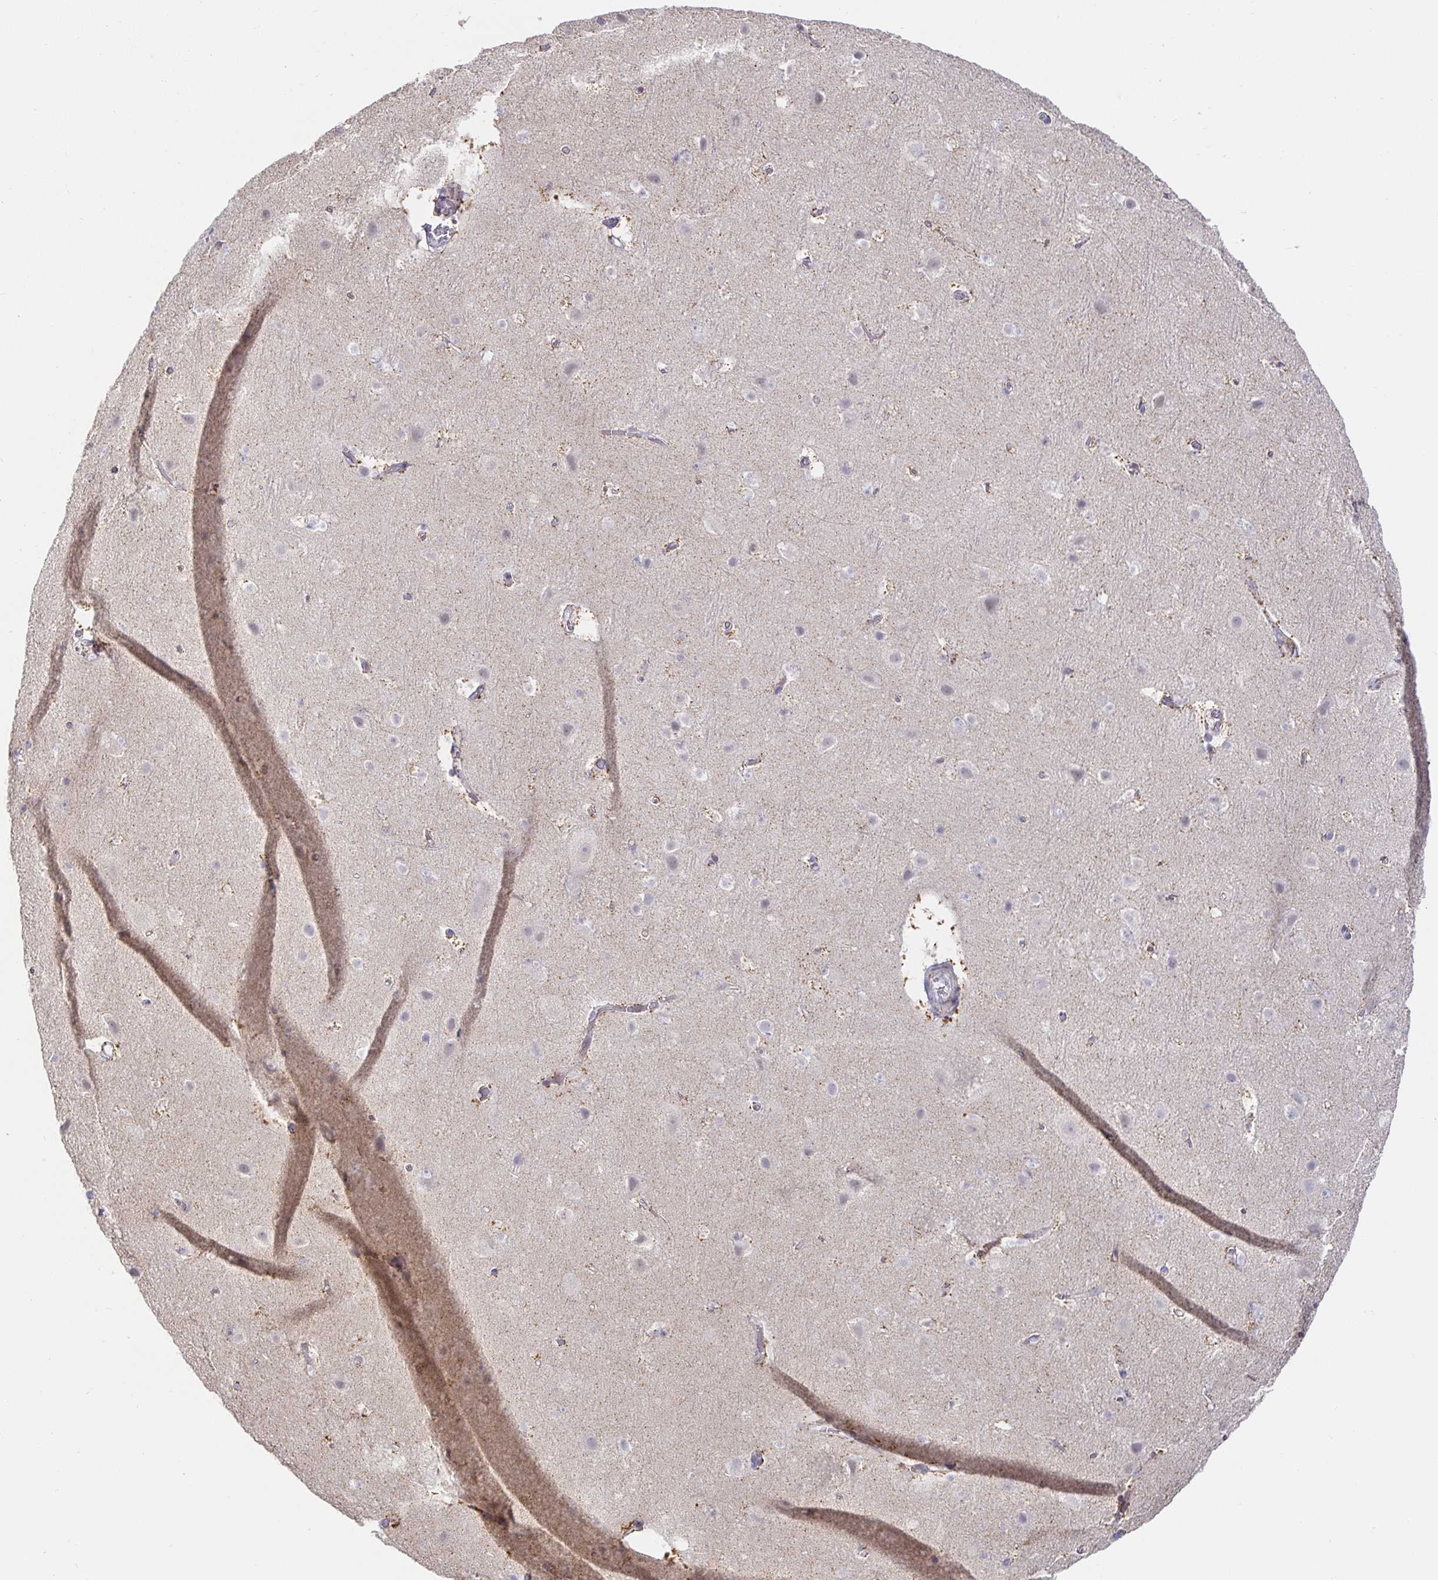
{"staining": {"intensity": "negative", "quantity": "none", "location": "none"}, "tissue": "cerebral cortex", "cell_type": "Endothelial cells", "image_type": "normal", "snomed": [{"axis": "morphology", "description": "Normal tissue, NOS"}, {"axis": "topography", "description": "Cerebral cortex"}], "caption": "The image displays no staining of endothelial cells in unremarkable cerebral cortex. The staining is performed using DAB brown chromogen with nuclei counter-stained in using hematoxylin.", "gene": "CIT", "patient": {"sex": "female", "age": 42}}